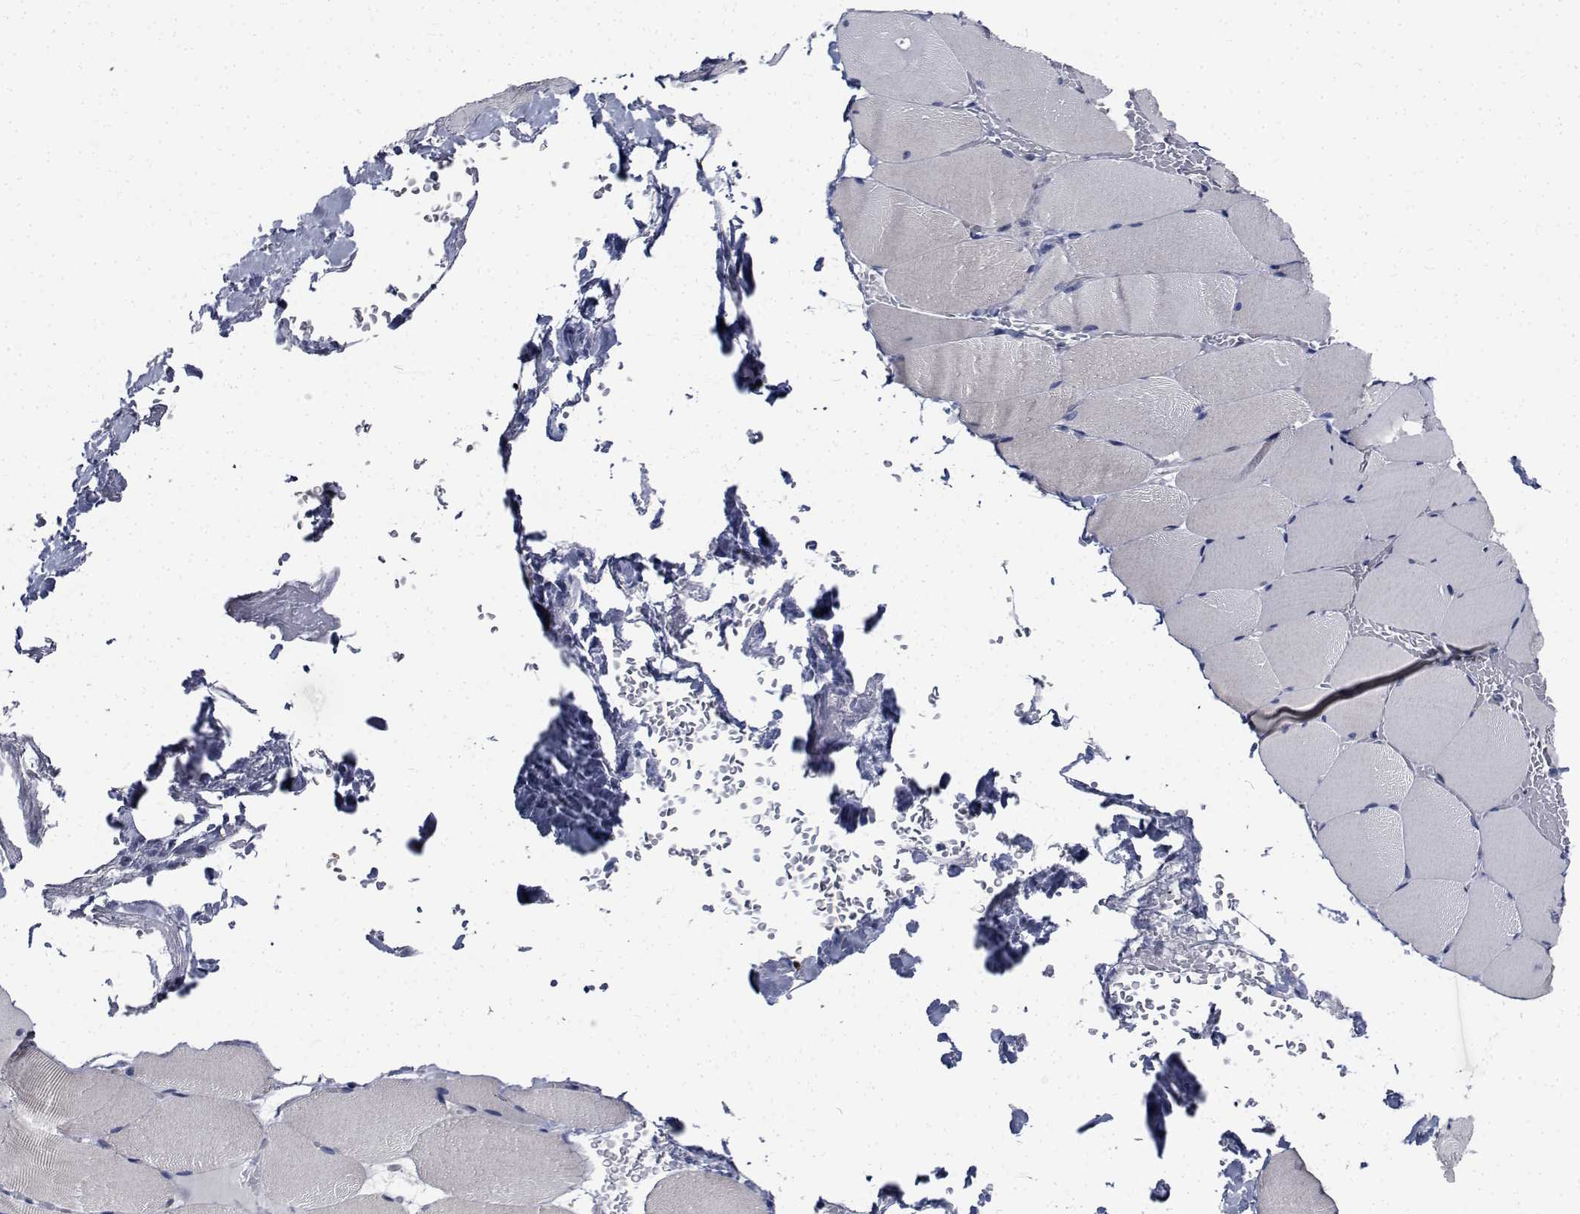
{"staining": {"intensity": "negative", "quantity": "none", "location": "none"}, "tissue": "skeletal muscle", "cell_type": "Myocytes", "image_type": "normal", "snomed": [{"axis": "morphology", "description": "Normal tissue, NOS"}, {"axis": "topography", "description": "Skeletal muscle"}], "caption": "Immunohistochemical staining of unremarkable human skeletal muscle shows no significant expression in myocytes. (IHC, brightfield microscopy, high magnification).", "gene": "TTBK1", "patient": {"sex": "female", "age": 37}}